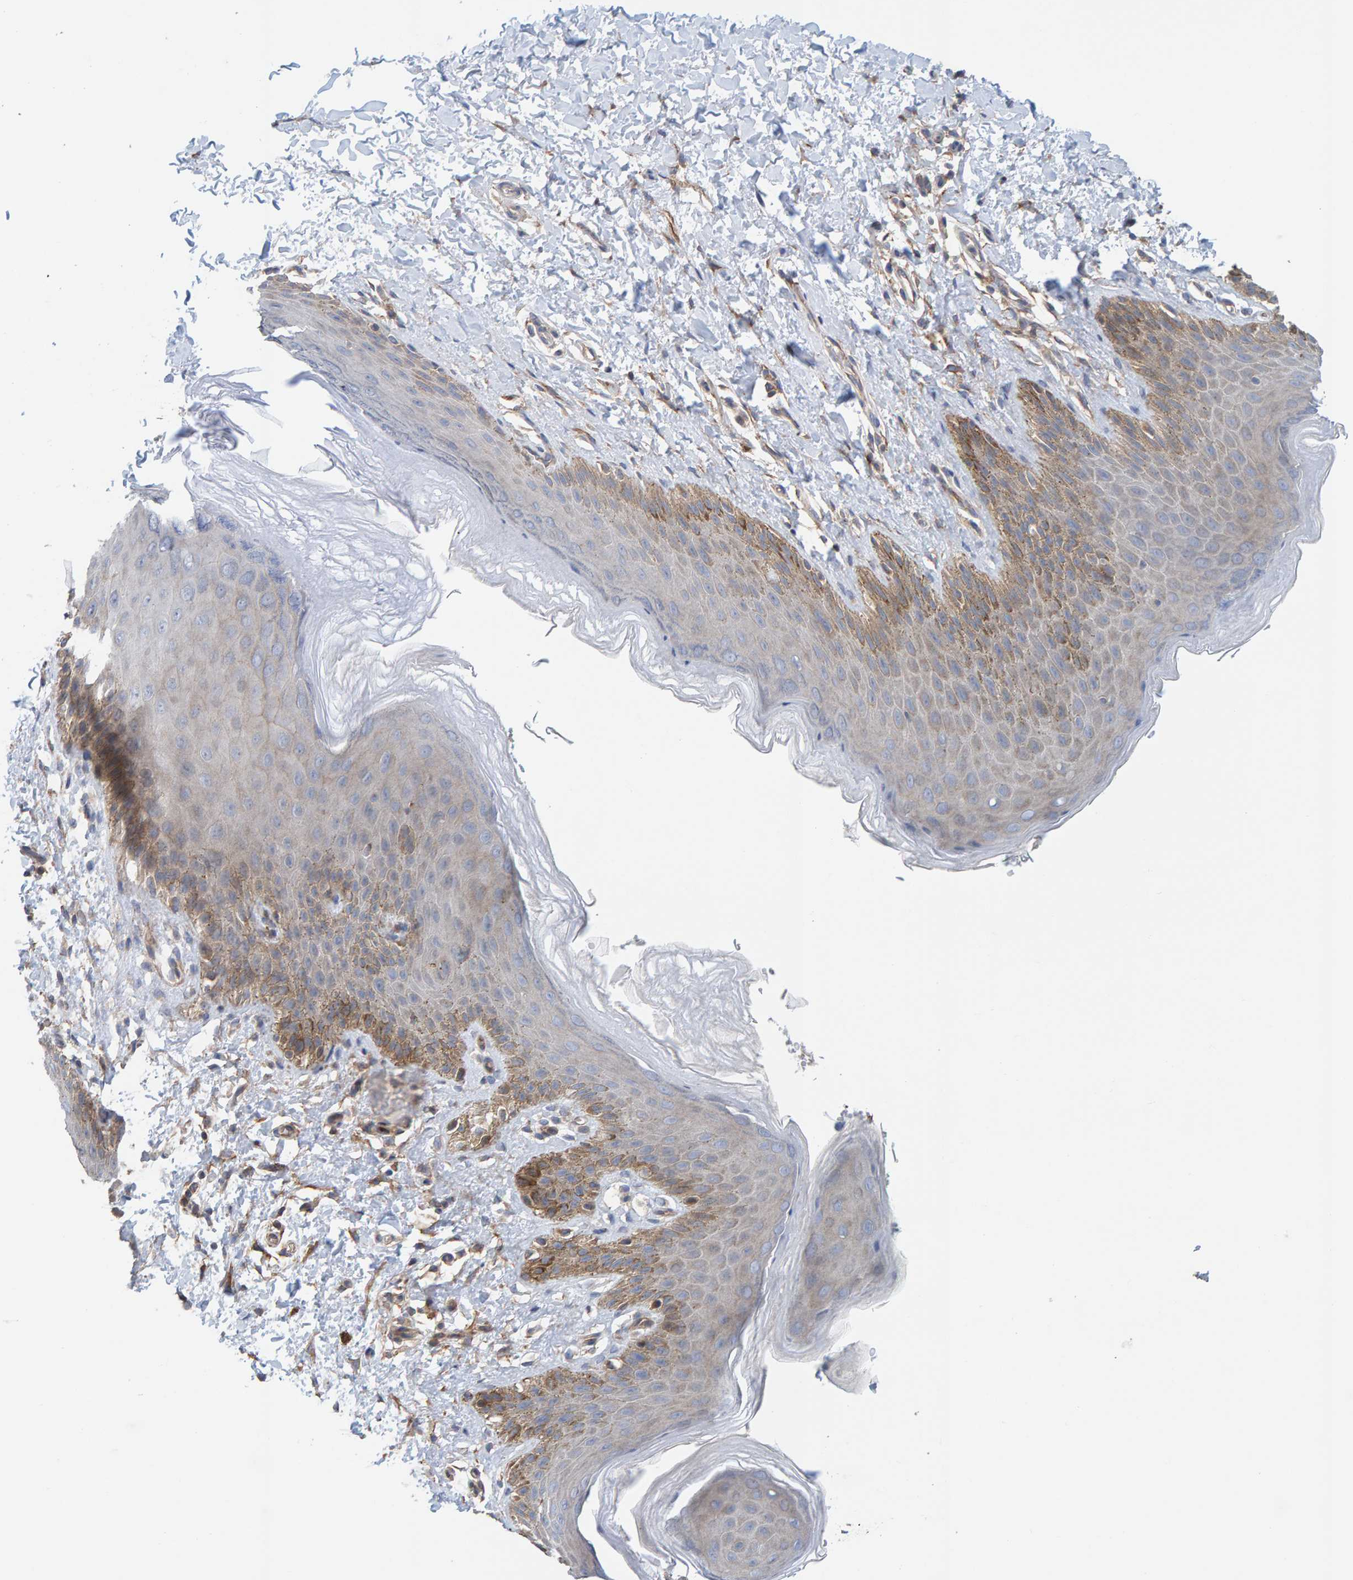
{"staining": {"intensity": "weak", "quantity": "<25%", "location": "cytoplasmic/membranous"}, "tissue": "skin", "cell_type": "Epidermal cells", "image_type": "normal", "snomed": [{"axis": "morphology", "description": "Normal tissue, NOS"}, {"axis": "topography", "description": "Anal"}, {"axis": "topography", "description": "Peripheral nerve tissue"}], "caption": "Epidermal cells are negative for protein expression in normal human skin. (DAB (3,3'-diaminobenzidine) immunohistochemistry, high magnification).", "gene": "RGP1", "patient": {"sex": "male", "age": 44}}